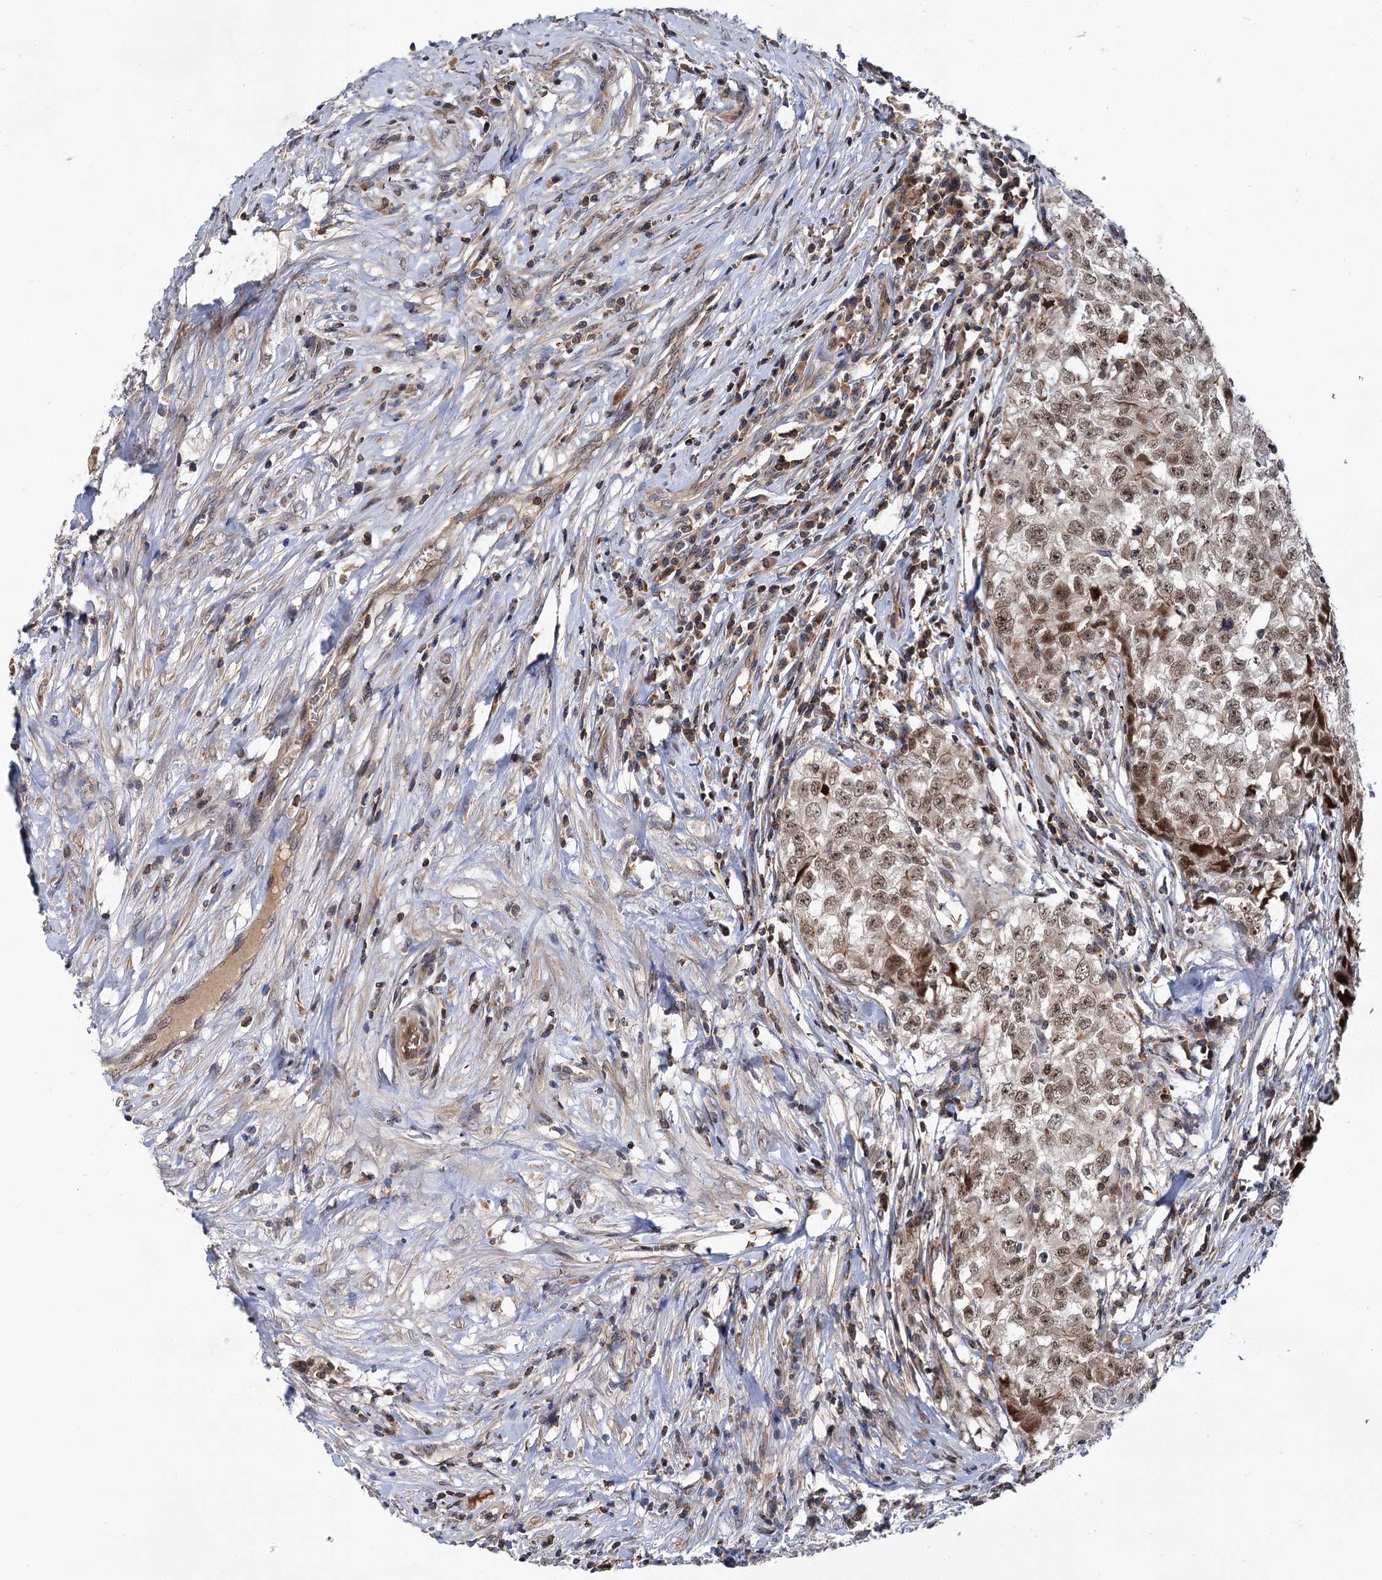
{"staining": {"intensity": "moderate", "quantity": ">75%", "location": "nuclear"}, "tissue": "testis cancer", "cell_type": "Tumor cells", "image_type": "cancer", "snomed": [{"axis": "morphology", "description": "Seminoma, NOS"}, {"axis": "morphology", "description": "Carcinoma, Embryonal, NOS"}, {"axis": "topography", "description": "Testis"}], "caption": "Immunohistochemical staining of human testis embryonal carcinoma reveals moderate nuclear protein positivity in about >75% of tumor cells.", "gene": "ABLIM1", "patient": {"sex": "male", "age": 43}}